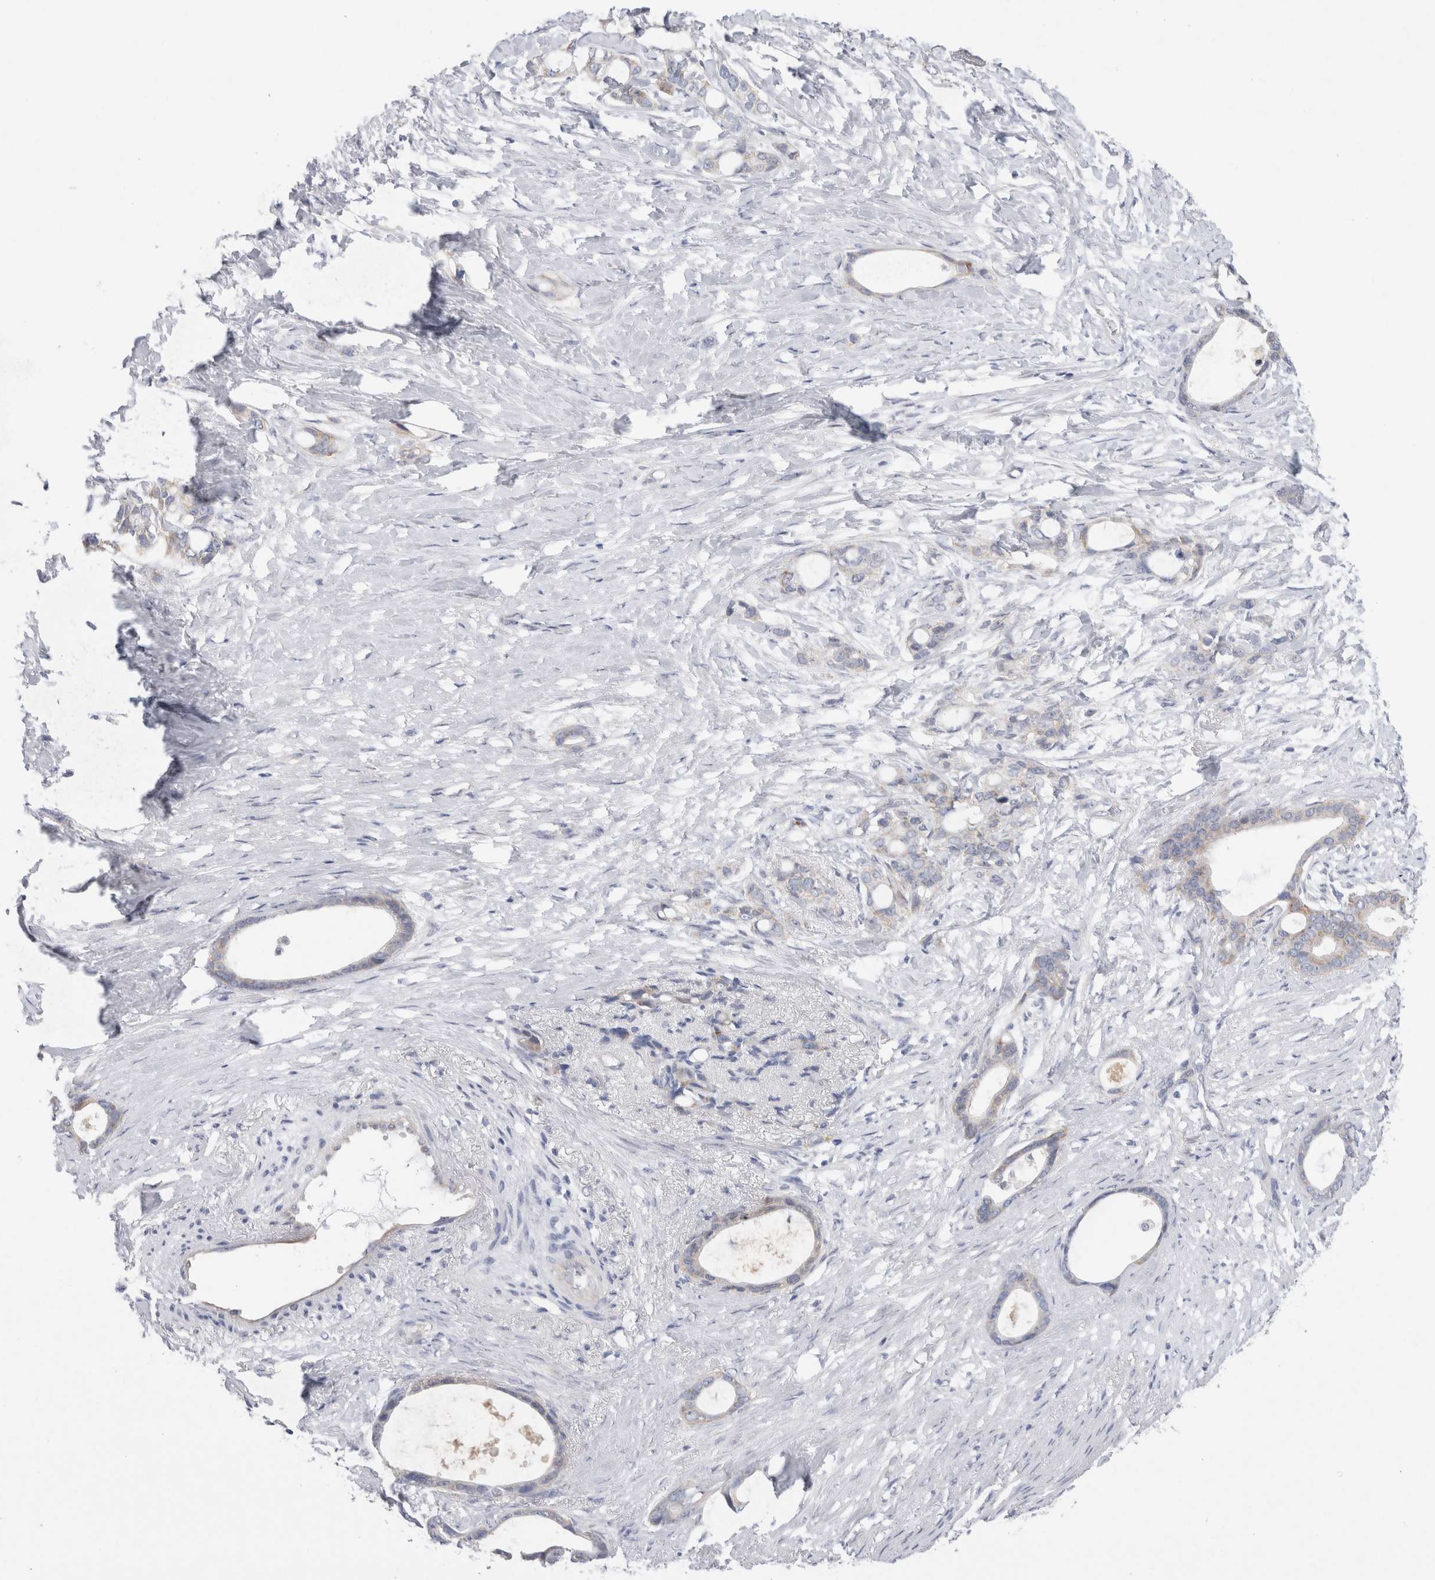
{"staining": {"intensity": "negative", "quantity": "none", "location": "none"}, "tissue": "stomach cancer", "cell_type": "Tumor cells", "image_type": "cancer", "snomed": [{"axis": "morphology", "description": "Adenocarcinoma, NOS"}, {"axis": "topography", "description": "Stomach"}], "caption": "Micrograph shows no protein positivity in tumor cells of stomach cancer (adenocarcinoma) tissue.", "gene": "WIPF2", "patient": {"sex": "female", "age": 75}}